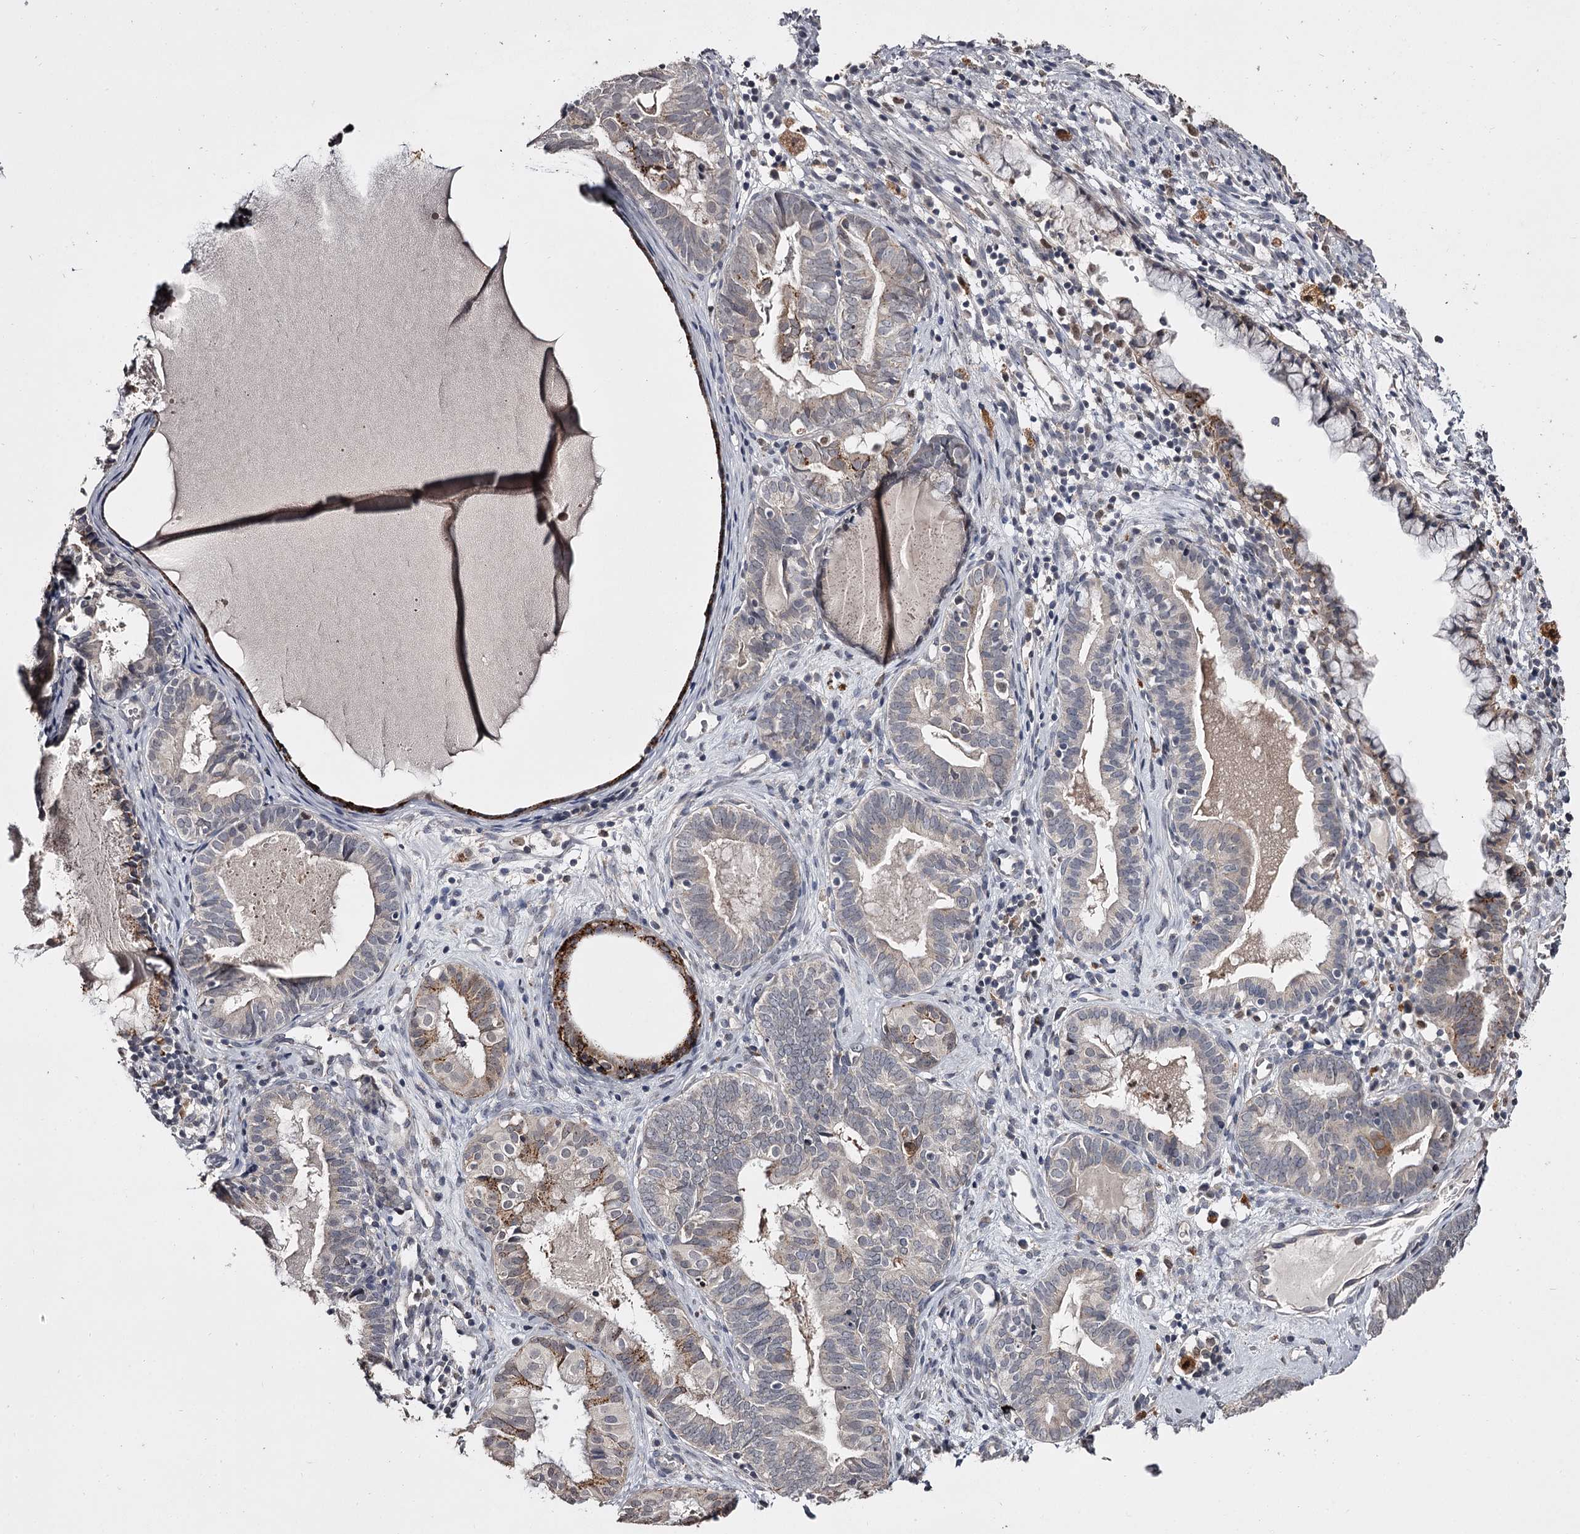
{"staining": {"intensity": "moderate", "quantity": "<25%", "location": "cytoplasmic/membranous"}, "tissue": "endometrial cancer", "cell_type": "Tumor cells", "image_type": "cancer", "snomed": [{"axis": "morphology", "description": "Adenocarcinoma, NOS"}, {"axis": "topography", "description": "Endometrium"}], "caption": "The histopathology image reveals immunohistochemical staining of endometrial cancer (adenocarcinoma). There is moderate cytoplasmic/membranous positivity is appreciated in approximately <25% of tumor cells.", "gene": "SLC32A1", "patient": {"sex": "female", "age": 79}}